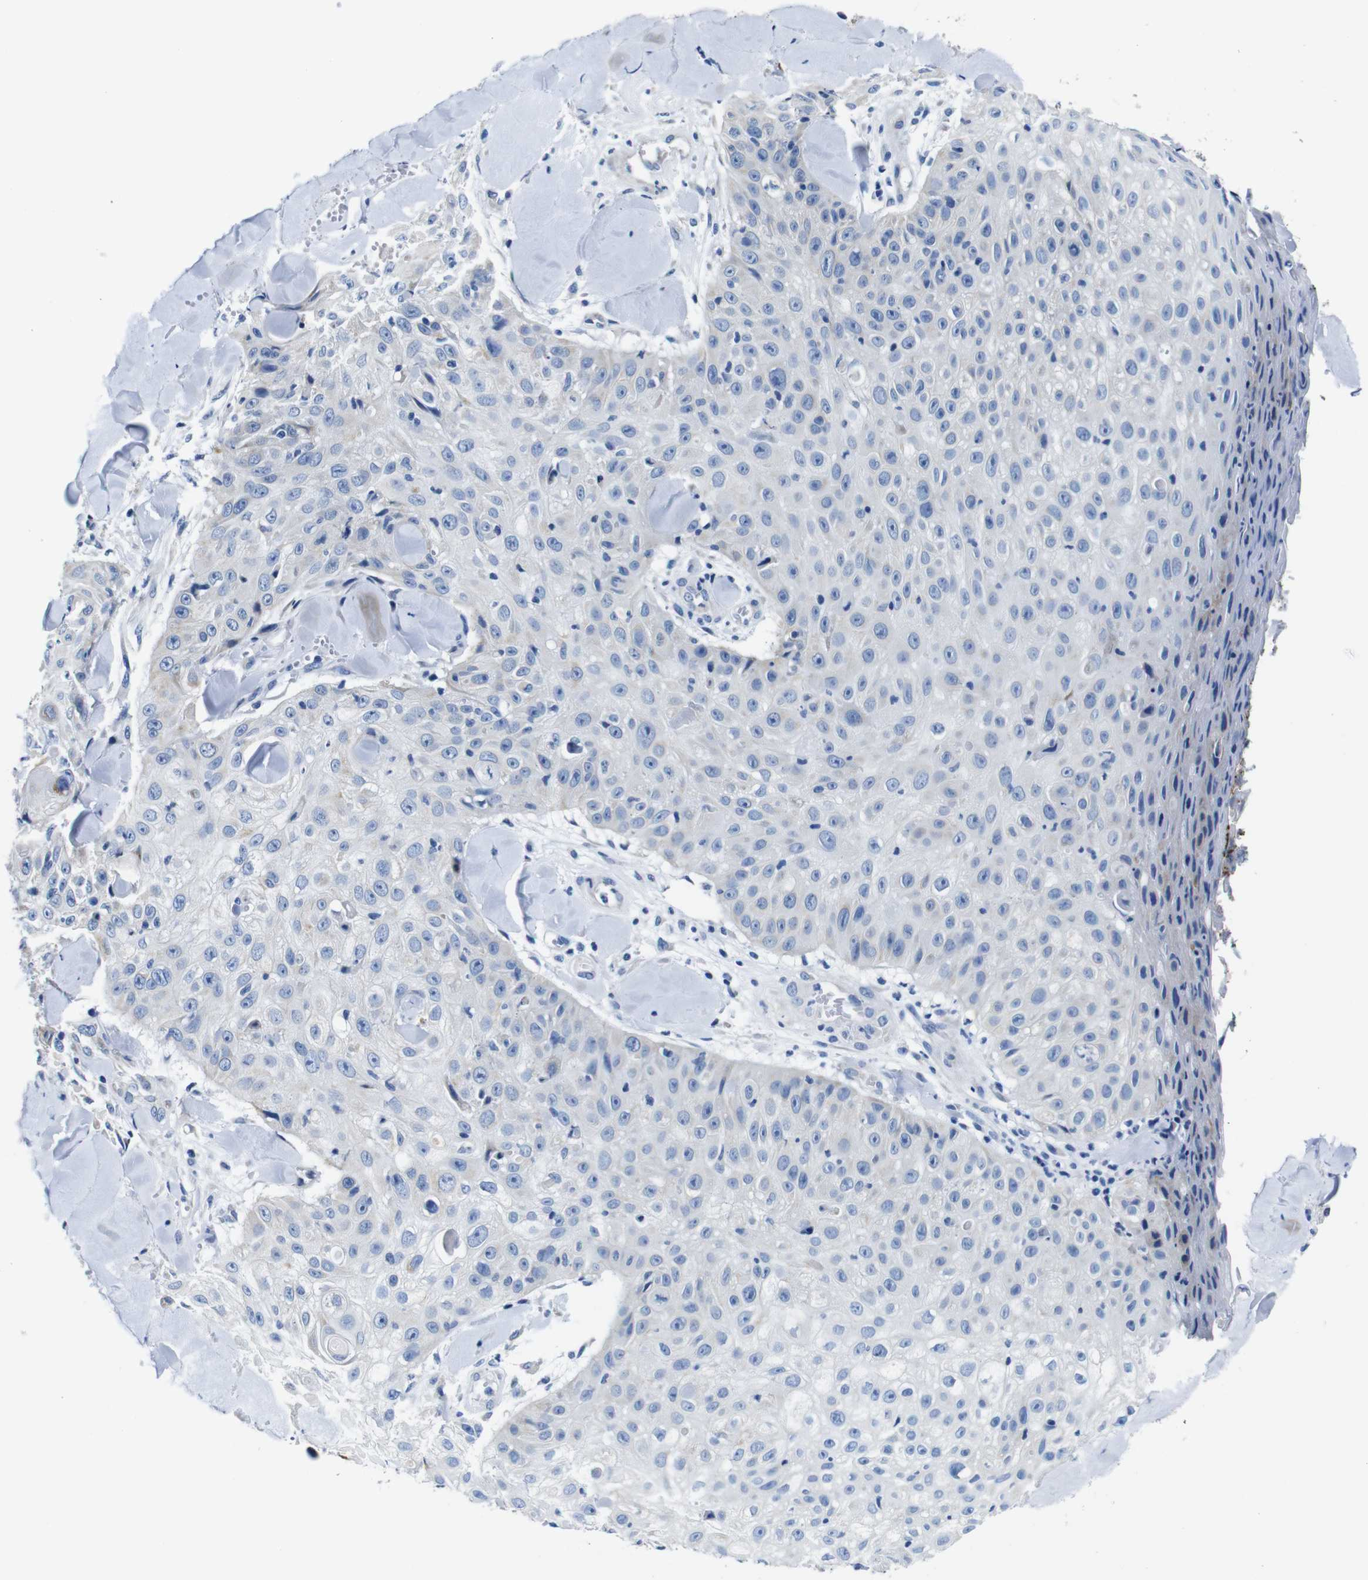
{"staining": {"intensity": "negative", "quantity": "none", "location": "none"}, "tissue": "skin cancer", "cell_type": "Tumor cells", "image_type": "cancer", "snomed": [{"axis": "morphology", "description": "Squamous cell carcinoma, NOS"}, {"axis": "topography", "description": "Skin"}], "caption": "Squamous cell carcinoma (skin) stained for a protein using immunohistochemistry (IHC) demonstrates no staining tumor cells.", "gene": "SNX19", "patient": {"sex": "male", "age": 86}}